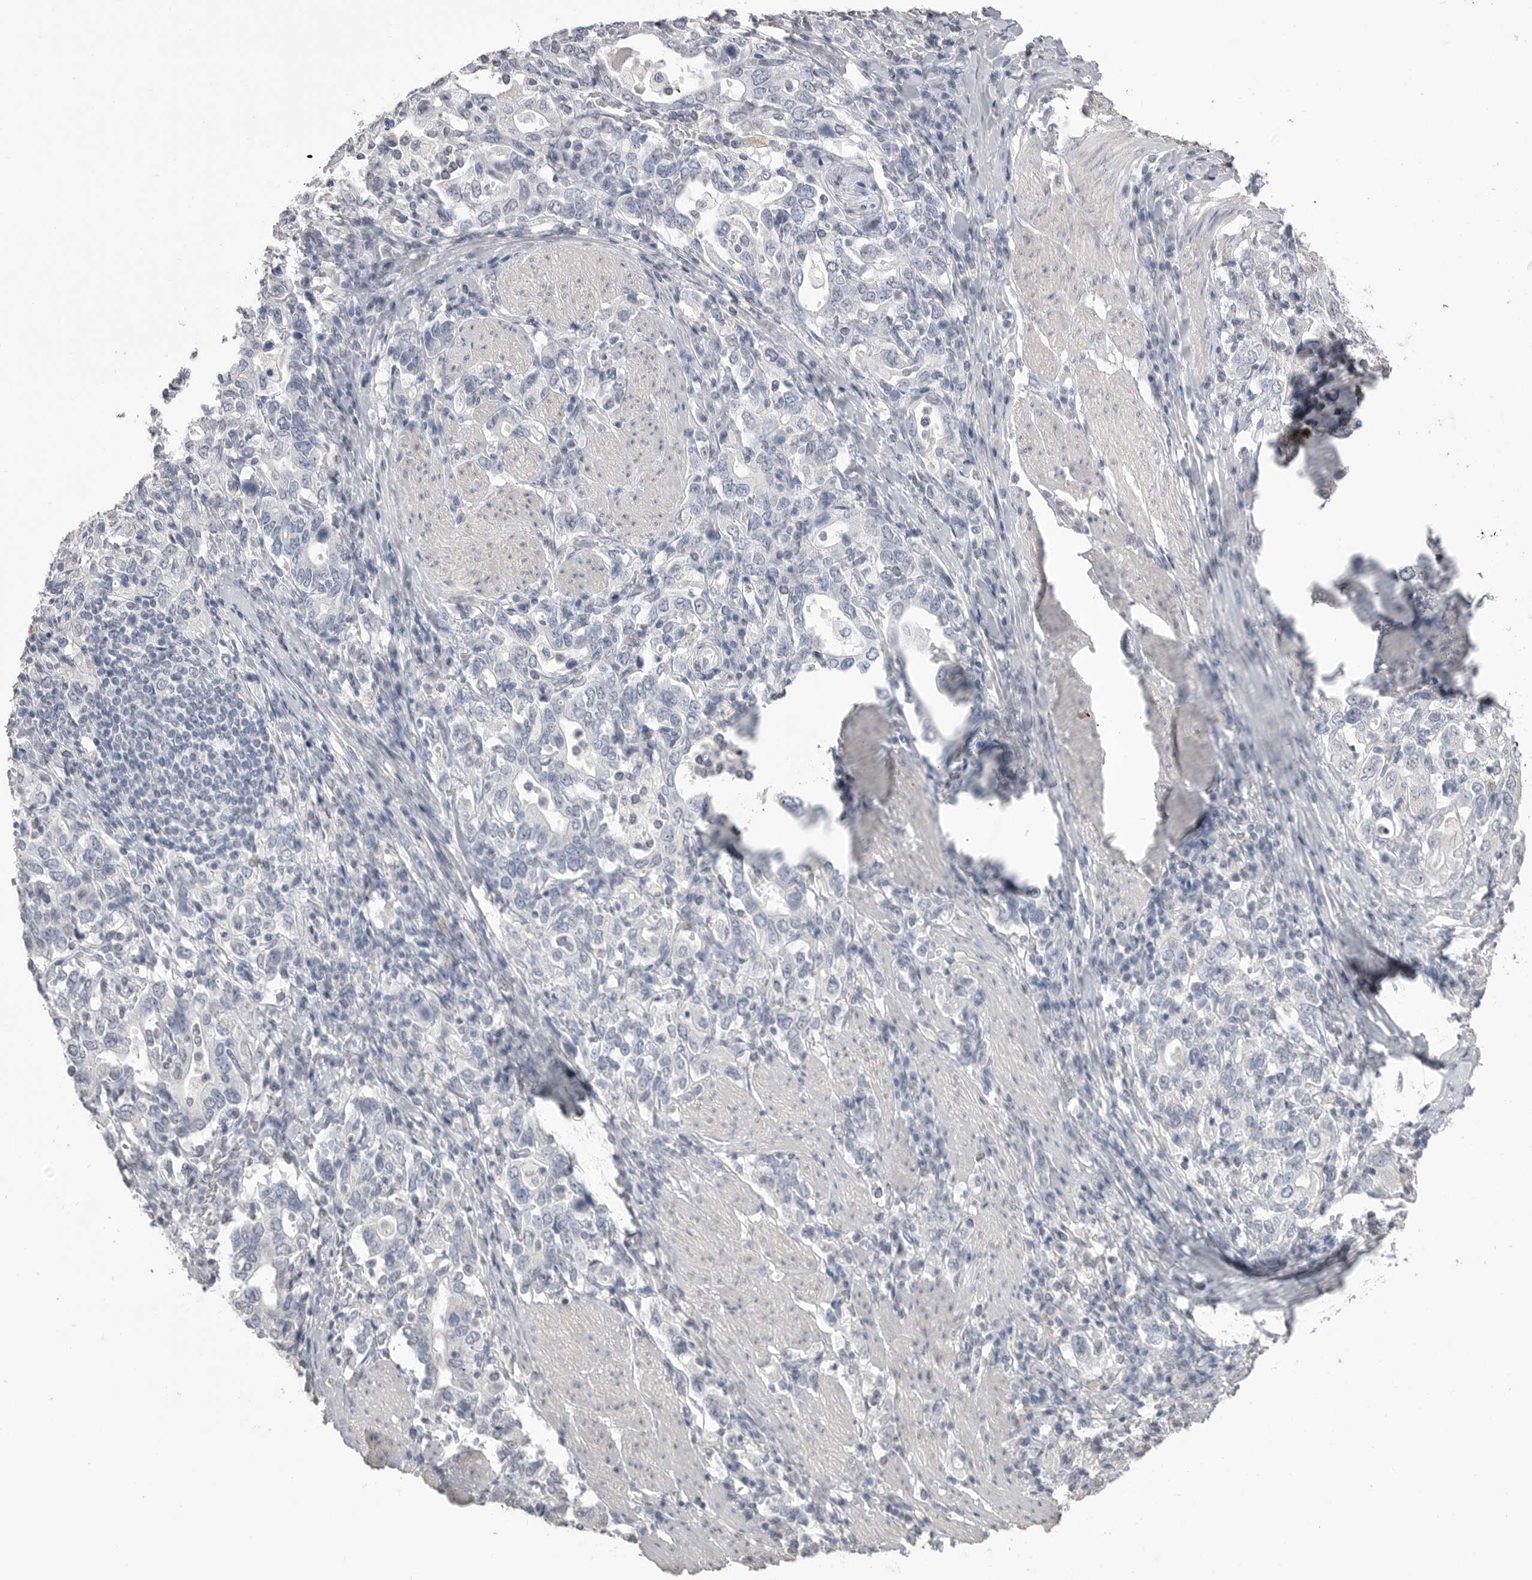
{"staining": {"intensity": "negative", "quantity": "none", "location": "none"}, "tissue": "stomach cancer", "cell_type": "Tumor cells", "image_type": "cancer", "snomed": [{"axis": "morphology", "description": "Adenocarcinoma, NOS"}, {"axis": "topography", "description": "Stomach, upper"}], "caption": "Immunohistochemistry (IHC) image of neoplastic tissue: human adenocarcinoma (stomach) stained with DAB demonstrates no significant protein expression in tumor cells.", "gene": "ICAM5", "patient": {"sex": "male", "age": 62}}